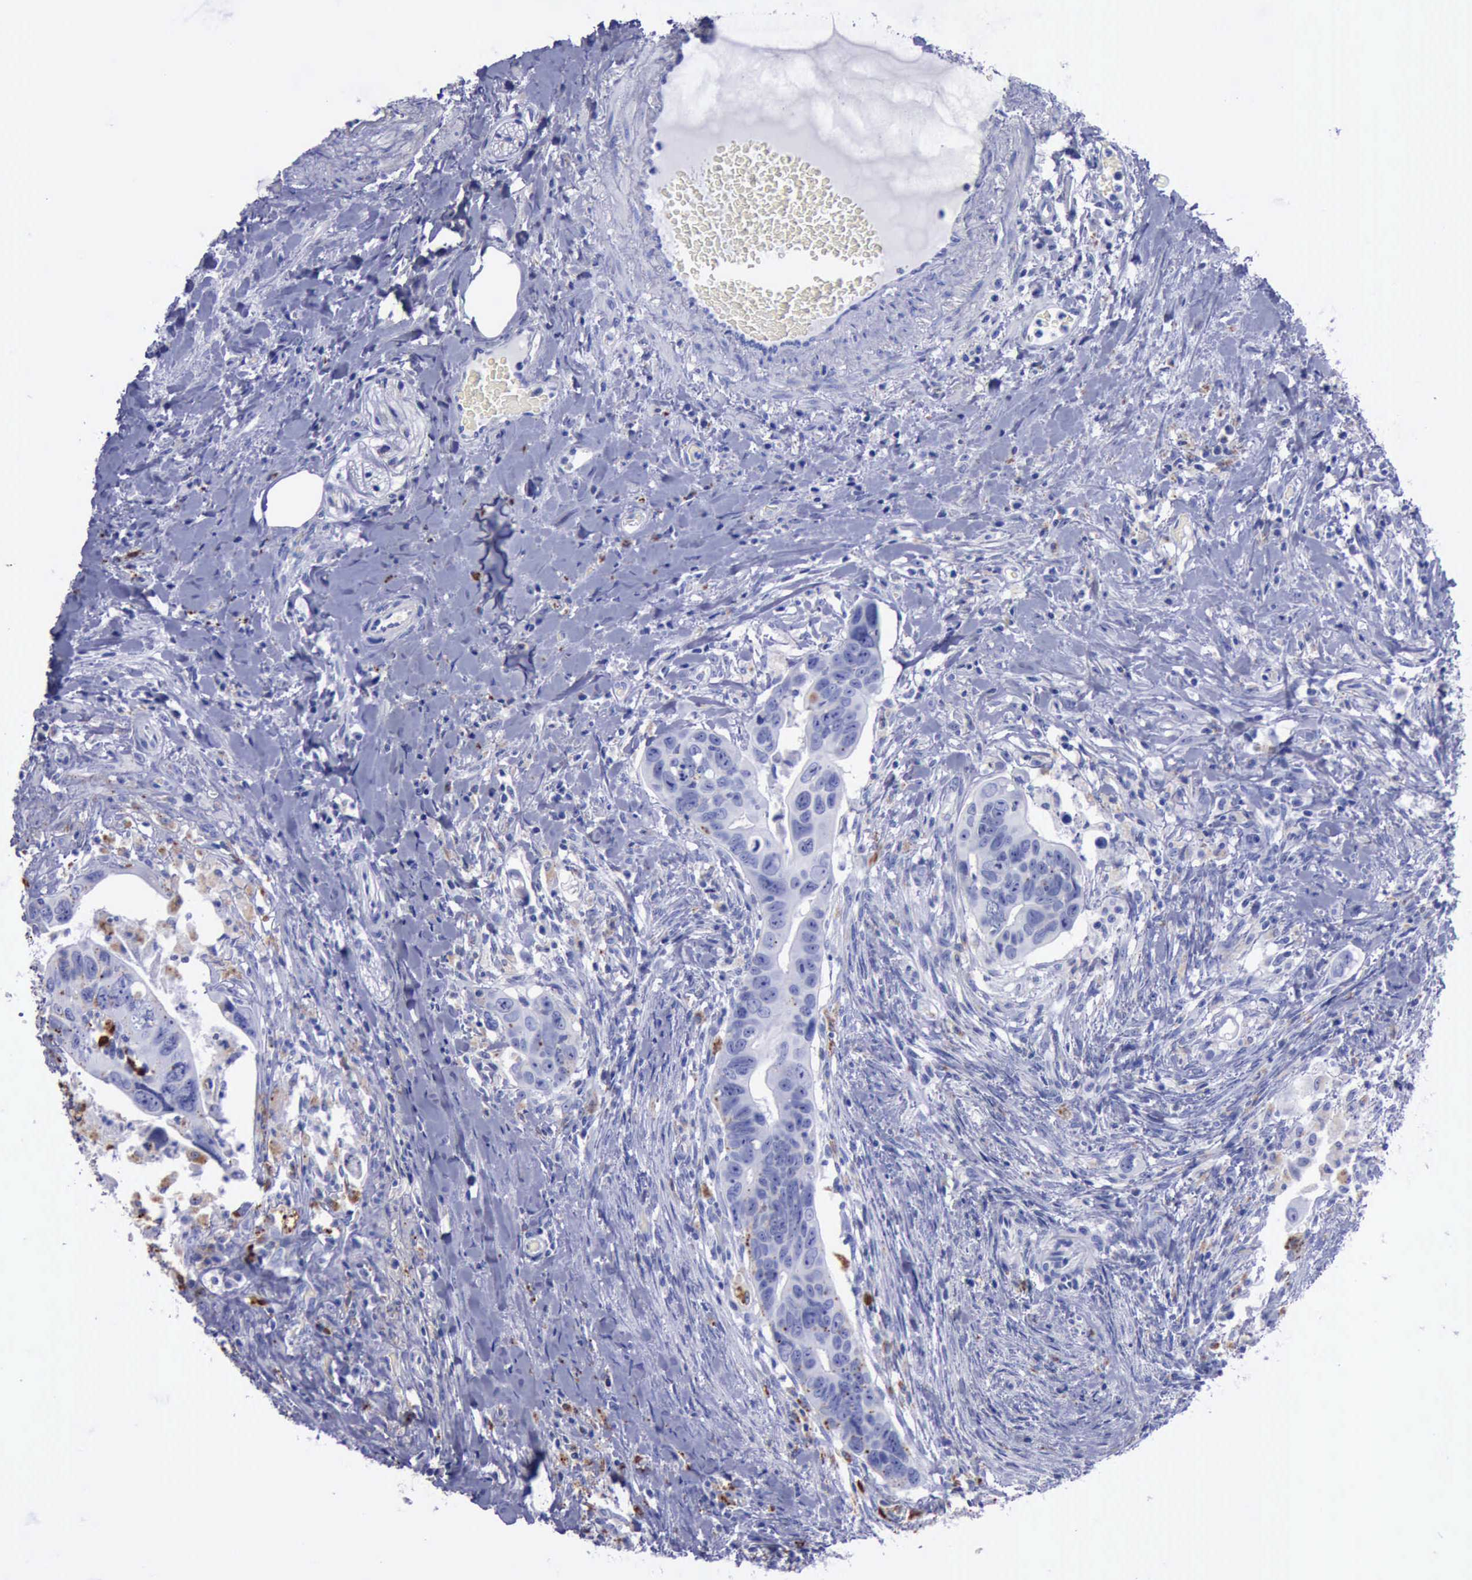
{"staining": {"intensity": "negative", "quantity": "none", "location": "none"}, "tissue": "colorectal cancer", "cell_type": "Tumor cells", "image_type": "cancer", "snomed": [{"axis": "morphology", "description": "Adenocarcinoma, NOS"}, {"axis": "topography", "description": "Rectum"}], "caption": "This is an IHC histopathology image of human adenocarcinoma (colorectal). There is no positivity in tumor cells.", "gene": "CTSD", "patient": {"sex": "male", "age": 53}}